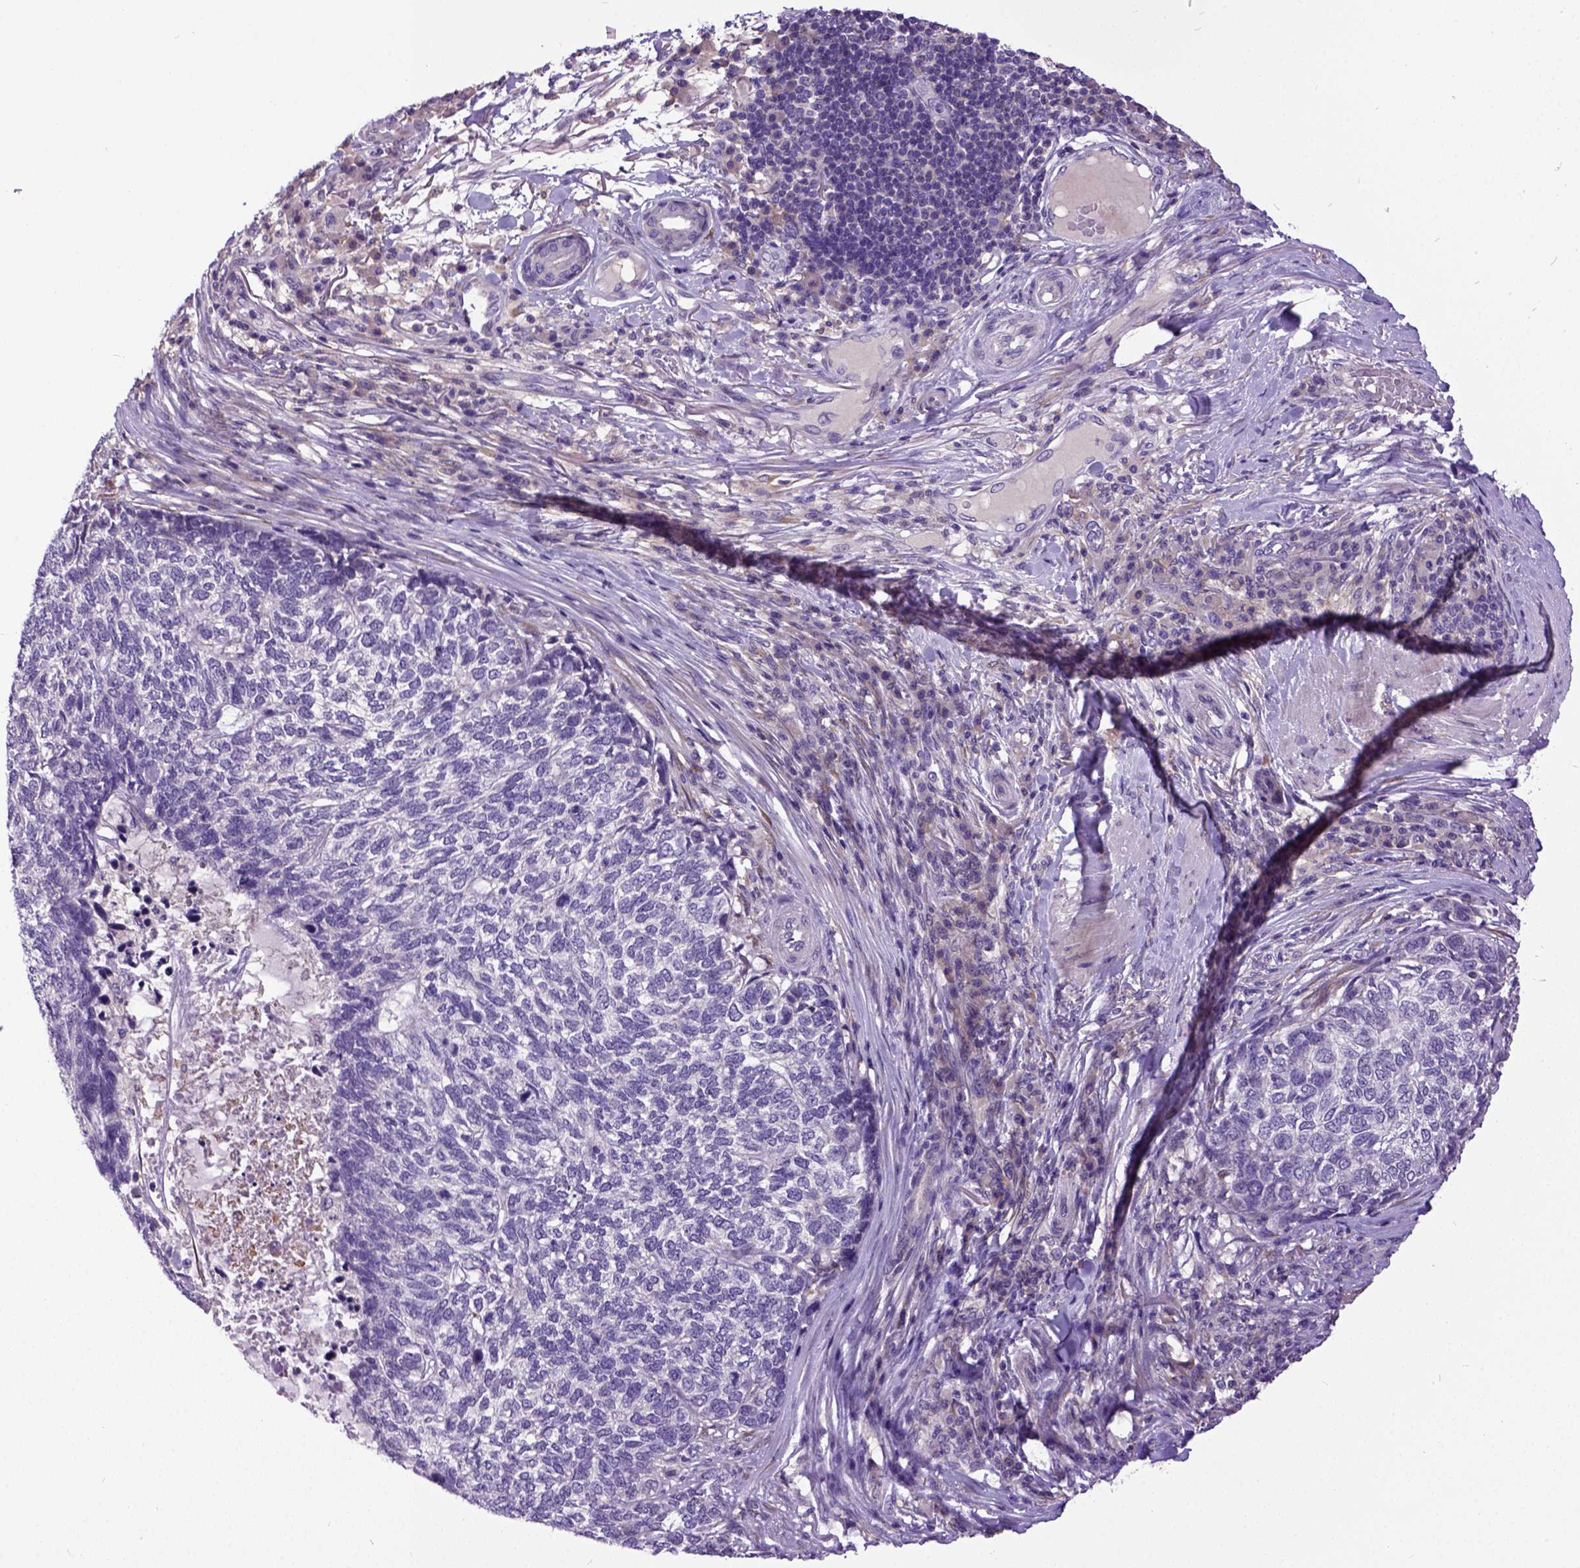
{"staining": {"intensity": "negative", "quantity": "none", "location": "none"}, "tissue": "skin cancer", "cell_type": "Tumor cells", "image_type": "cancer", "snomed": [{"axis": "morphology", "description": "Basal cell carcinoma"}, {"axis": "topography", "description": "Skin"}], "caption": "Histopathology image shows no protein positivity in tumor cells of basal cell carcinoma (skin) tissue.", "gene": "NEK5", "patient": {"sex": "female", "age": 65}}